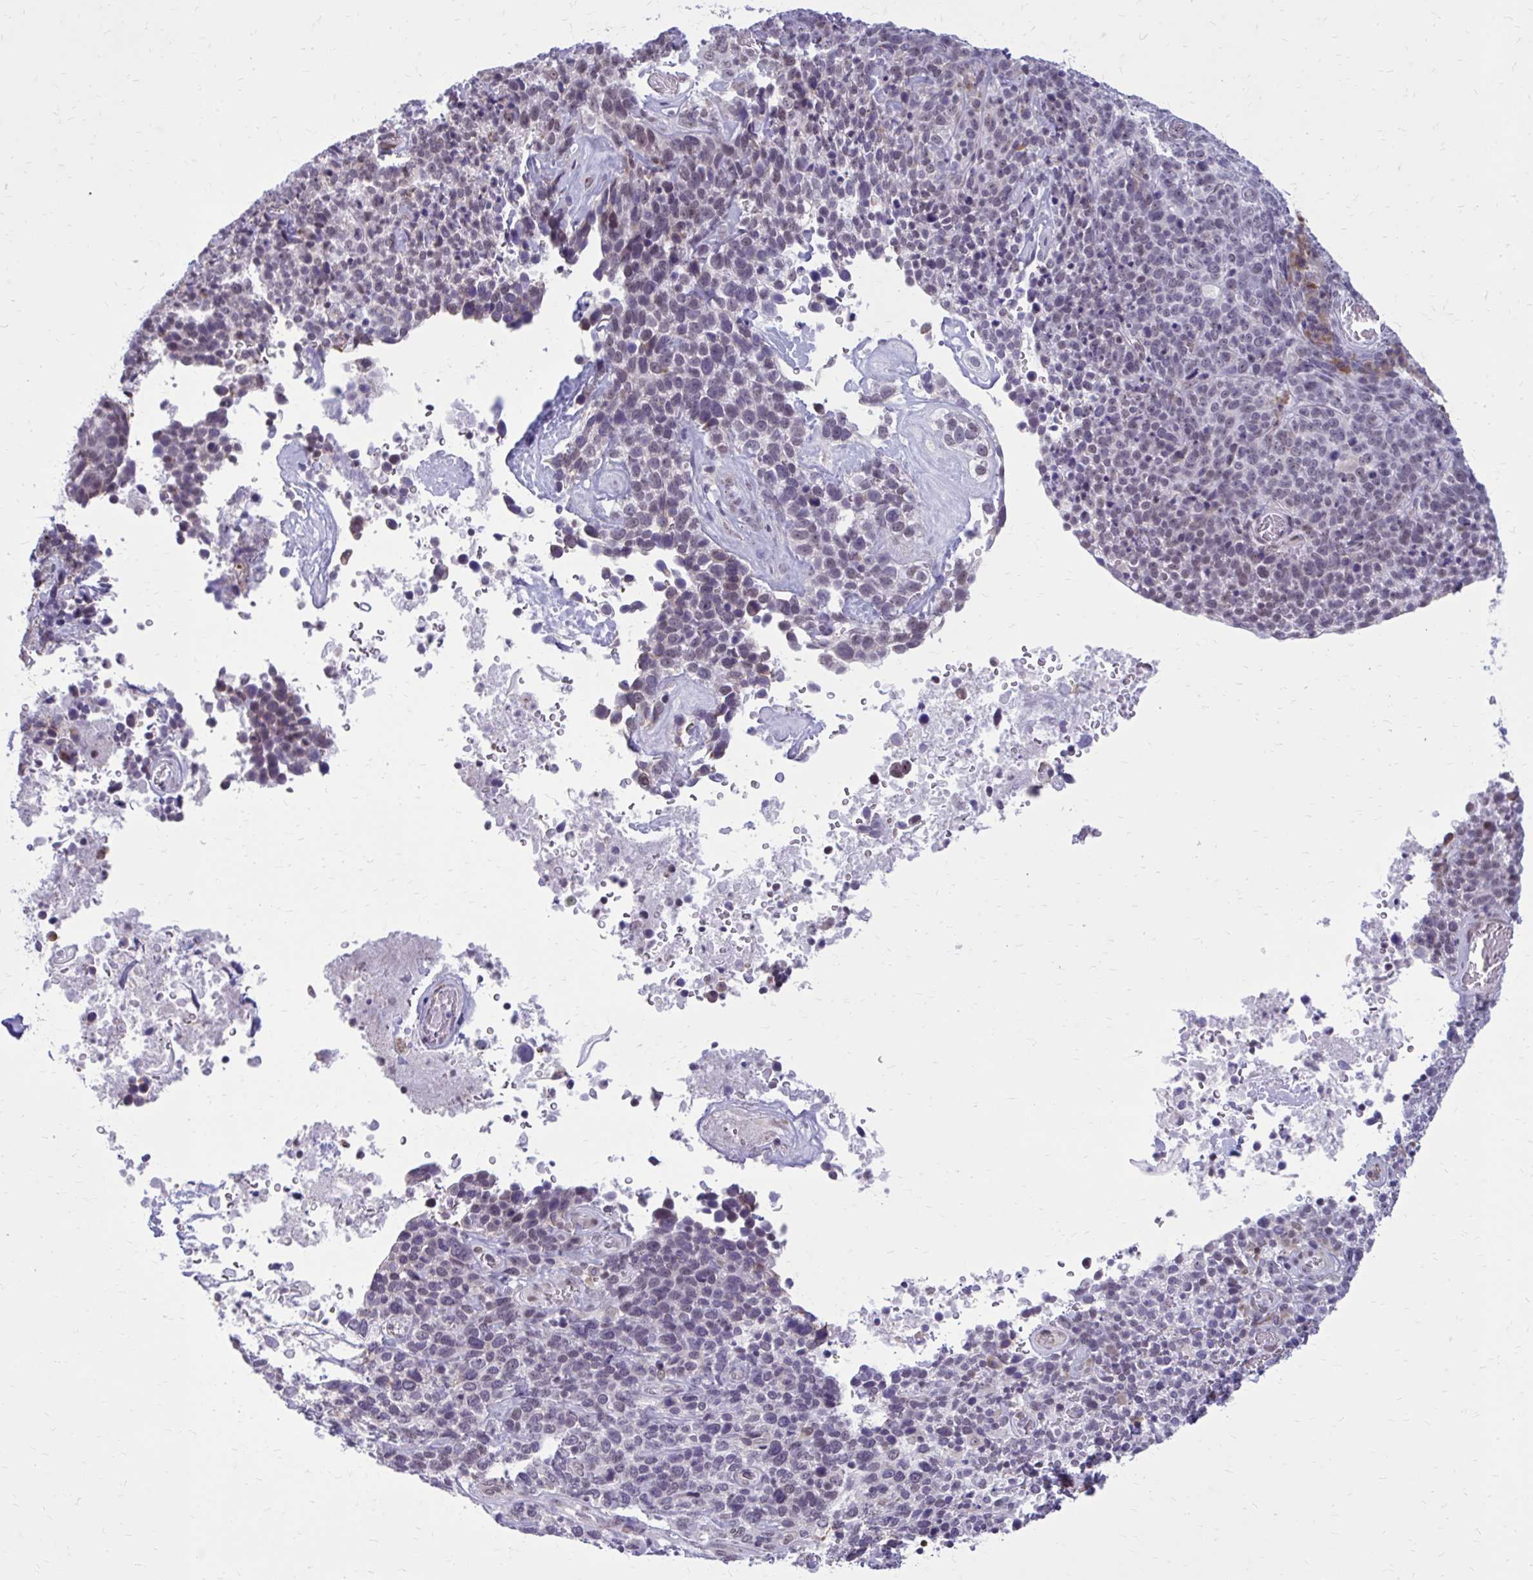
{"staining": {"intensity": "weak", "quantity": "<25%", "location": "nuclear"}, "tissue": "cervical cancer", "cell_type": "Tumor cells", "image_type": "cancer", "snomed": [{"axis": "morphology", "description": "Squamous cell carcinoma, NOS"}, {"axis": "topography", "description": "Cervix"}], "caption": "Histopathology image shows no significant protein positivity in tumor cells of cervical cancer (squamous cell carcinoma).", "gene": "PROSER1", "patient": {"sex": "female", "age": 46}}